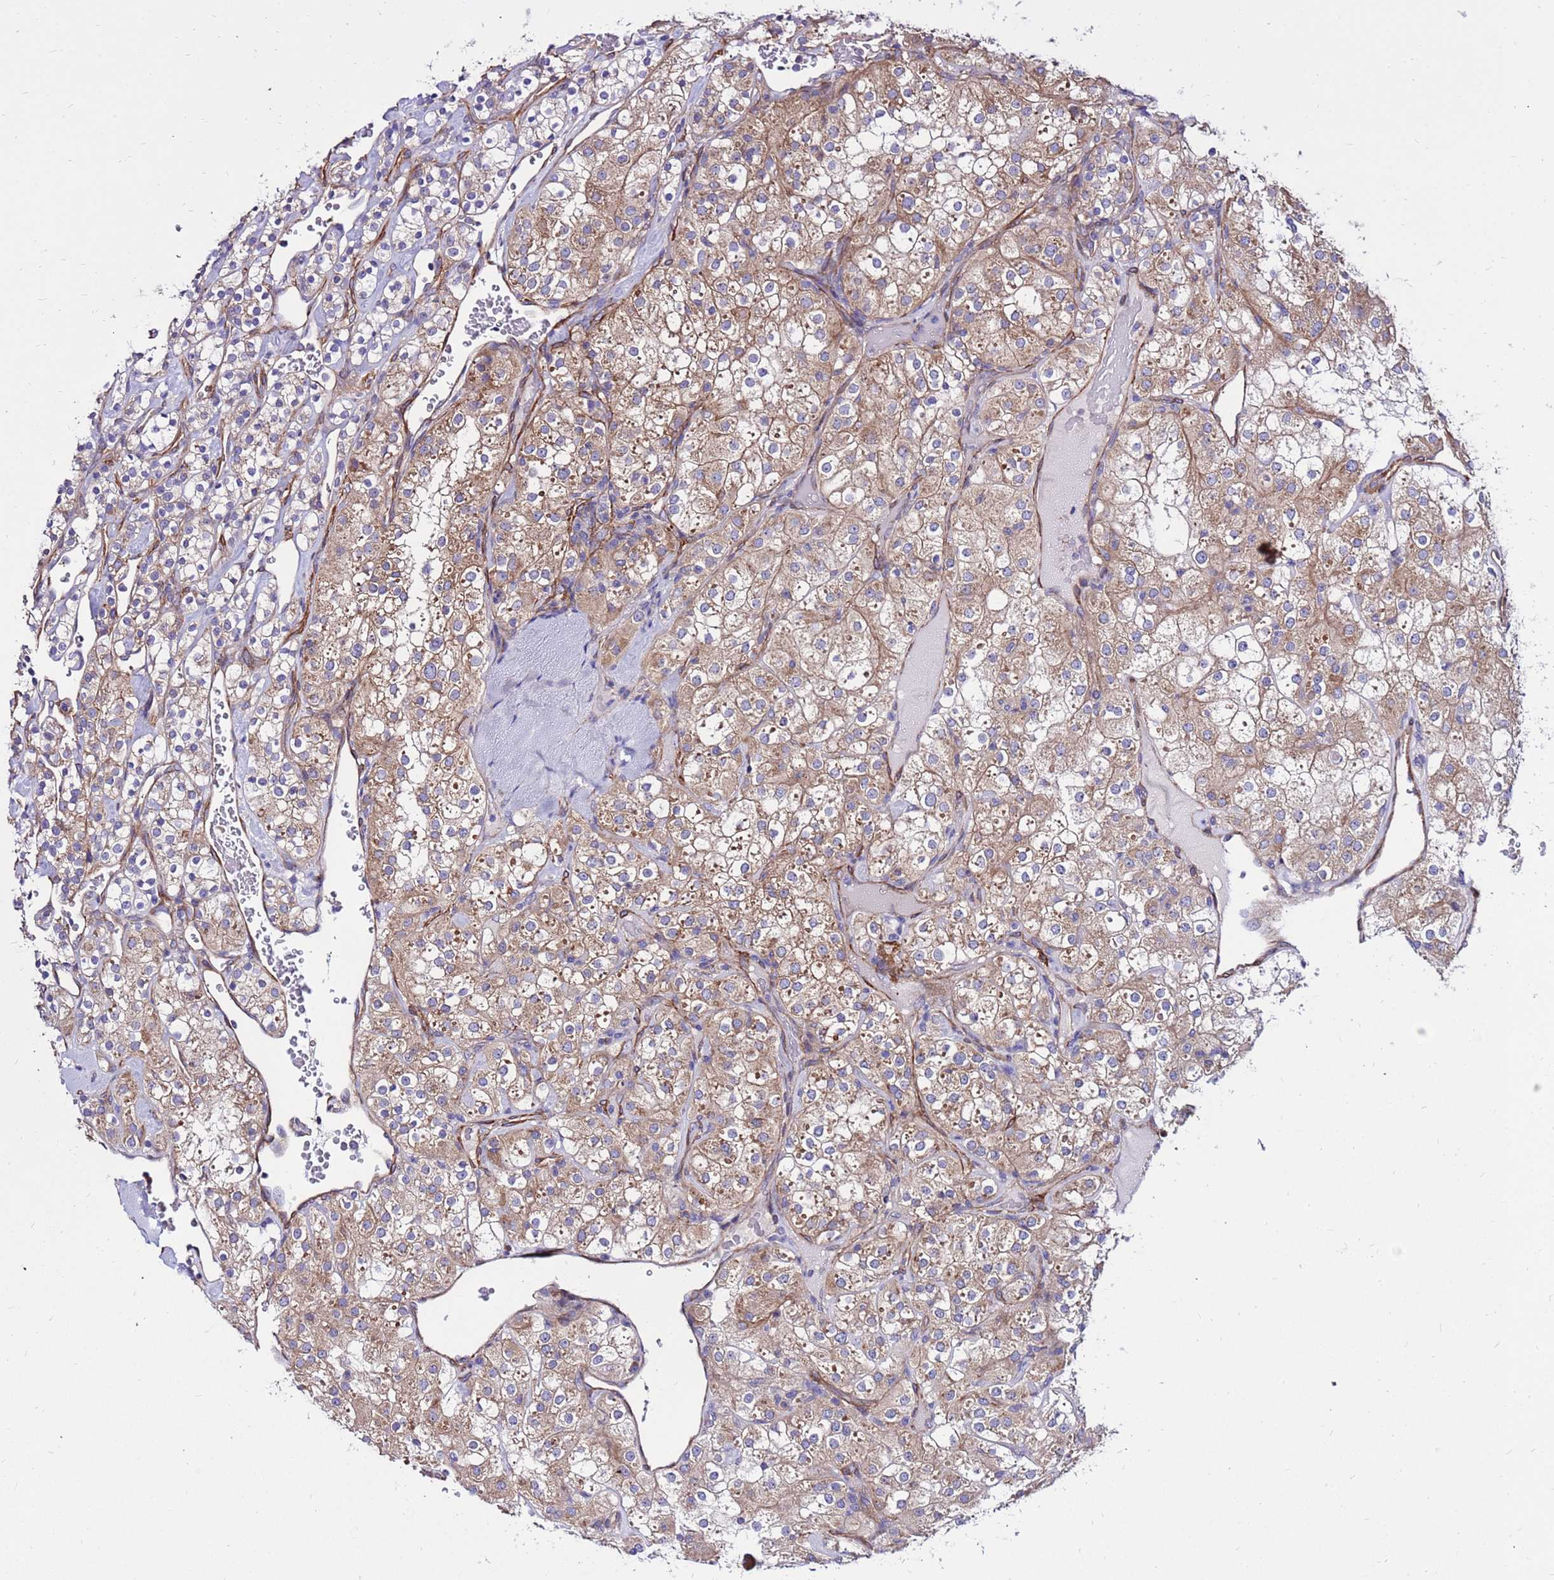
{"staining": {"intensity": "weak", "quantity": ">75%", "location": "cytoplasmic/membranous"}, "tissue": "renal cancer", "cell_type": "Tumor cells", "image_type": "cancer", "snomed": [{"axis": "morphology", "description": "Adenocarcinoma, NOS"}, {"axis": "topography", "description": "Kidney"}], "caption": "There is low levels of weak cytoplasmic/membranous staining in tumor cells of renal cancer (adenocarcinoma), as demonstrated by immunohistochemical staining (brown color).", "gene": "EI24", "patient": {"sex": "male", "age": 77}}